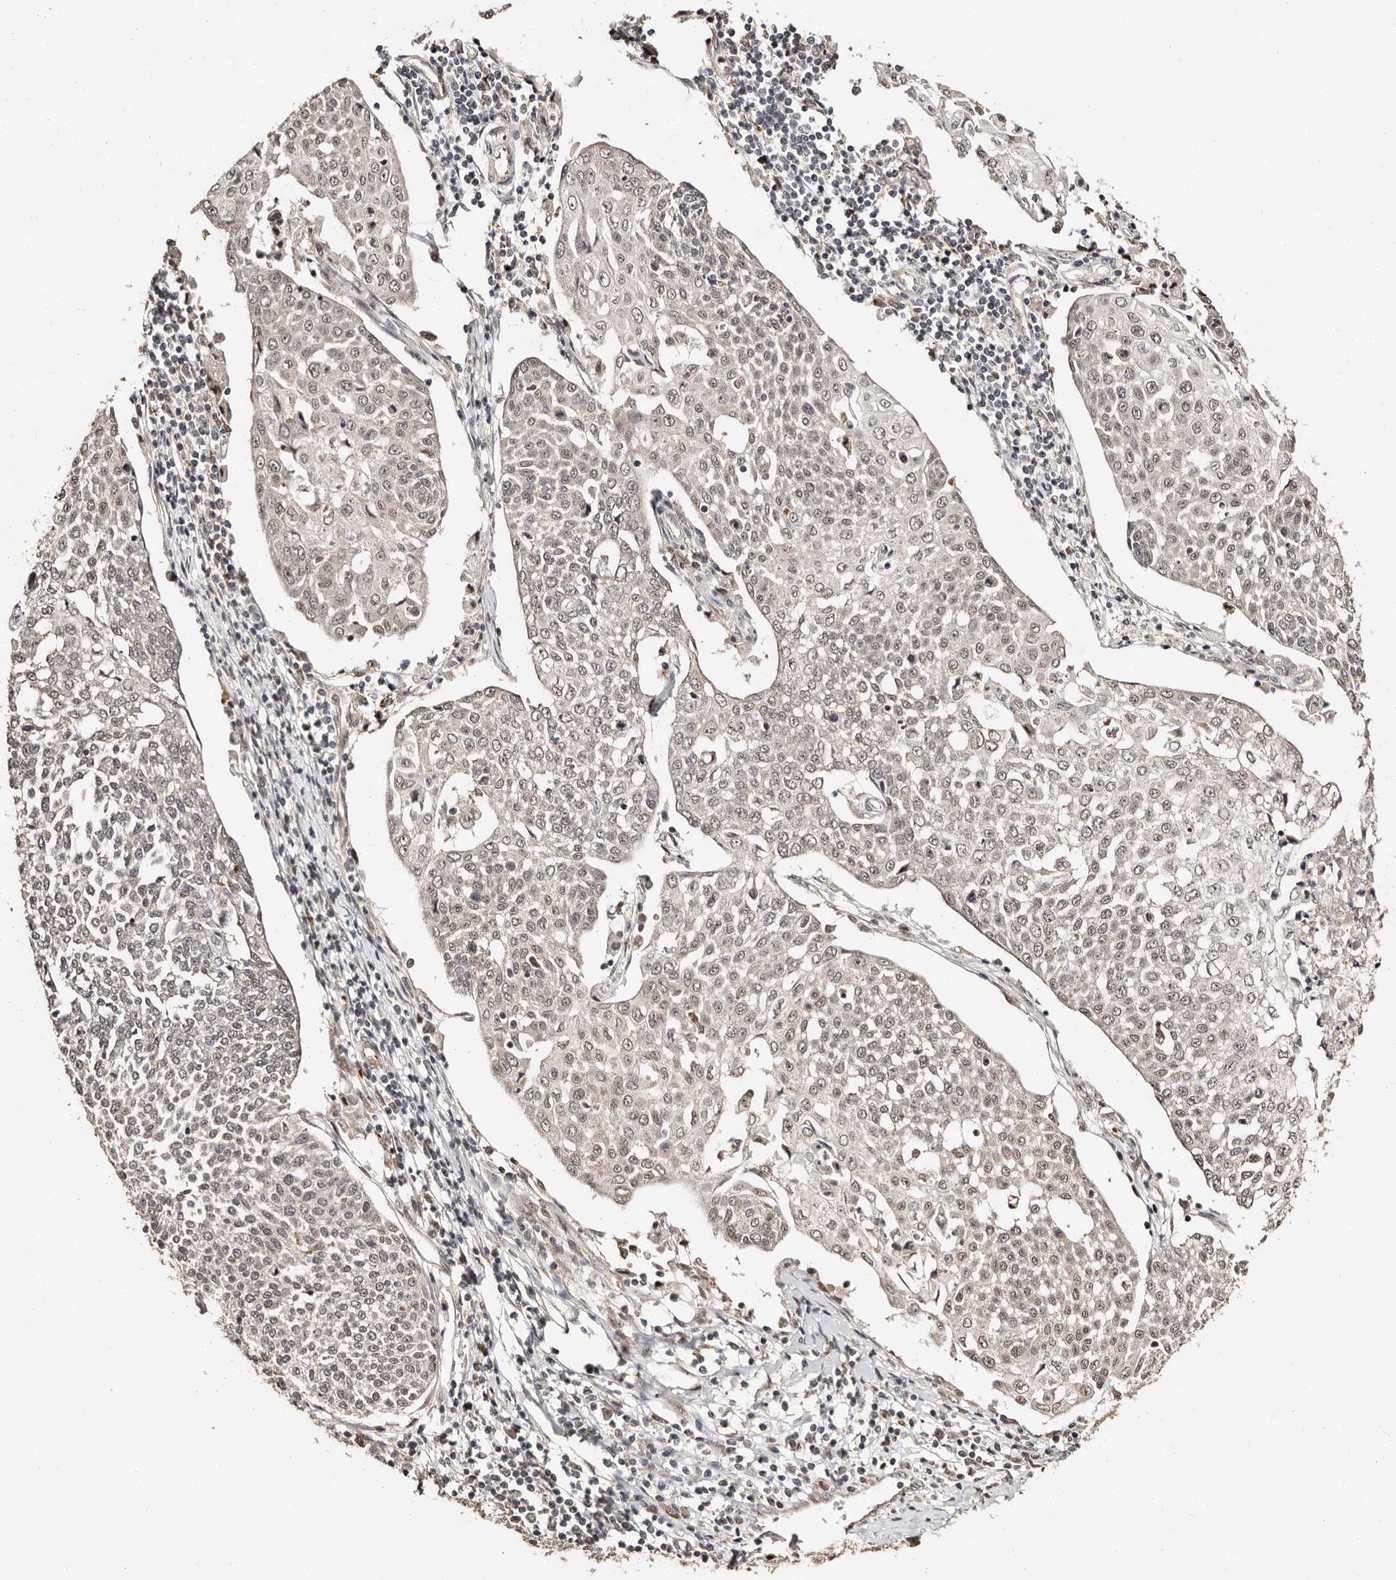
{"staining": {"intensity": "weak", "quantity": ">75%", "location": "nuclear"}, "tissue": "cervical cancer", "cell_type": "Tumor cells", "image_type": "cancer", "snomed": [{"axis": "morphology", "description": "Squamous cell carcinoma, NOS"}, {"axis": "topography", "description": "Cervix"}], "caption": "Immunohistochemistry photomicrograph of cervical cancer stained for a protein (brown), which displays low levels of weak nuclear expression in about >75% of tumor cells.", "gene": "CTNNBL1", "patient": {"sex": "female", "age": 34}}